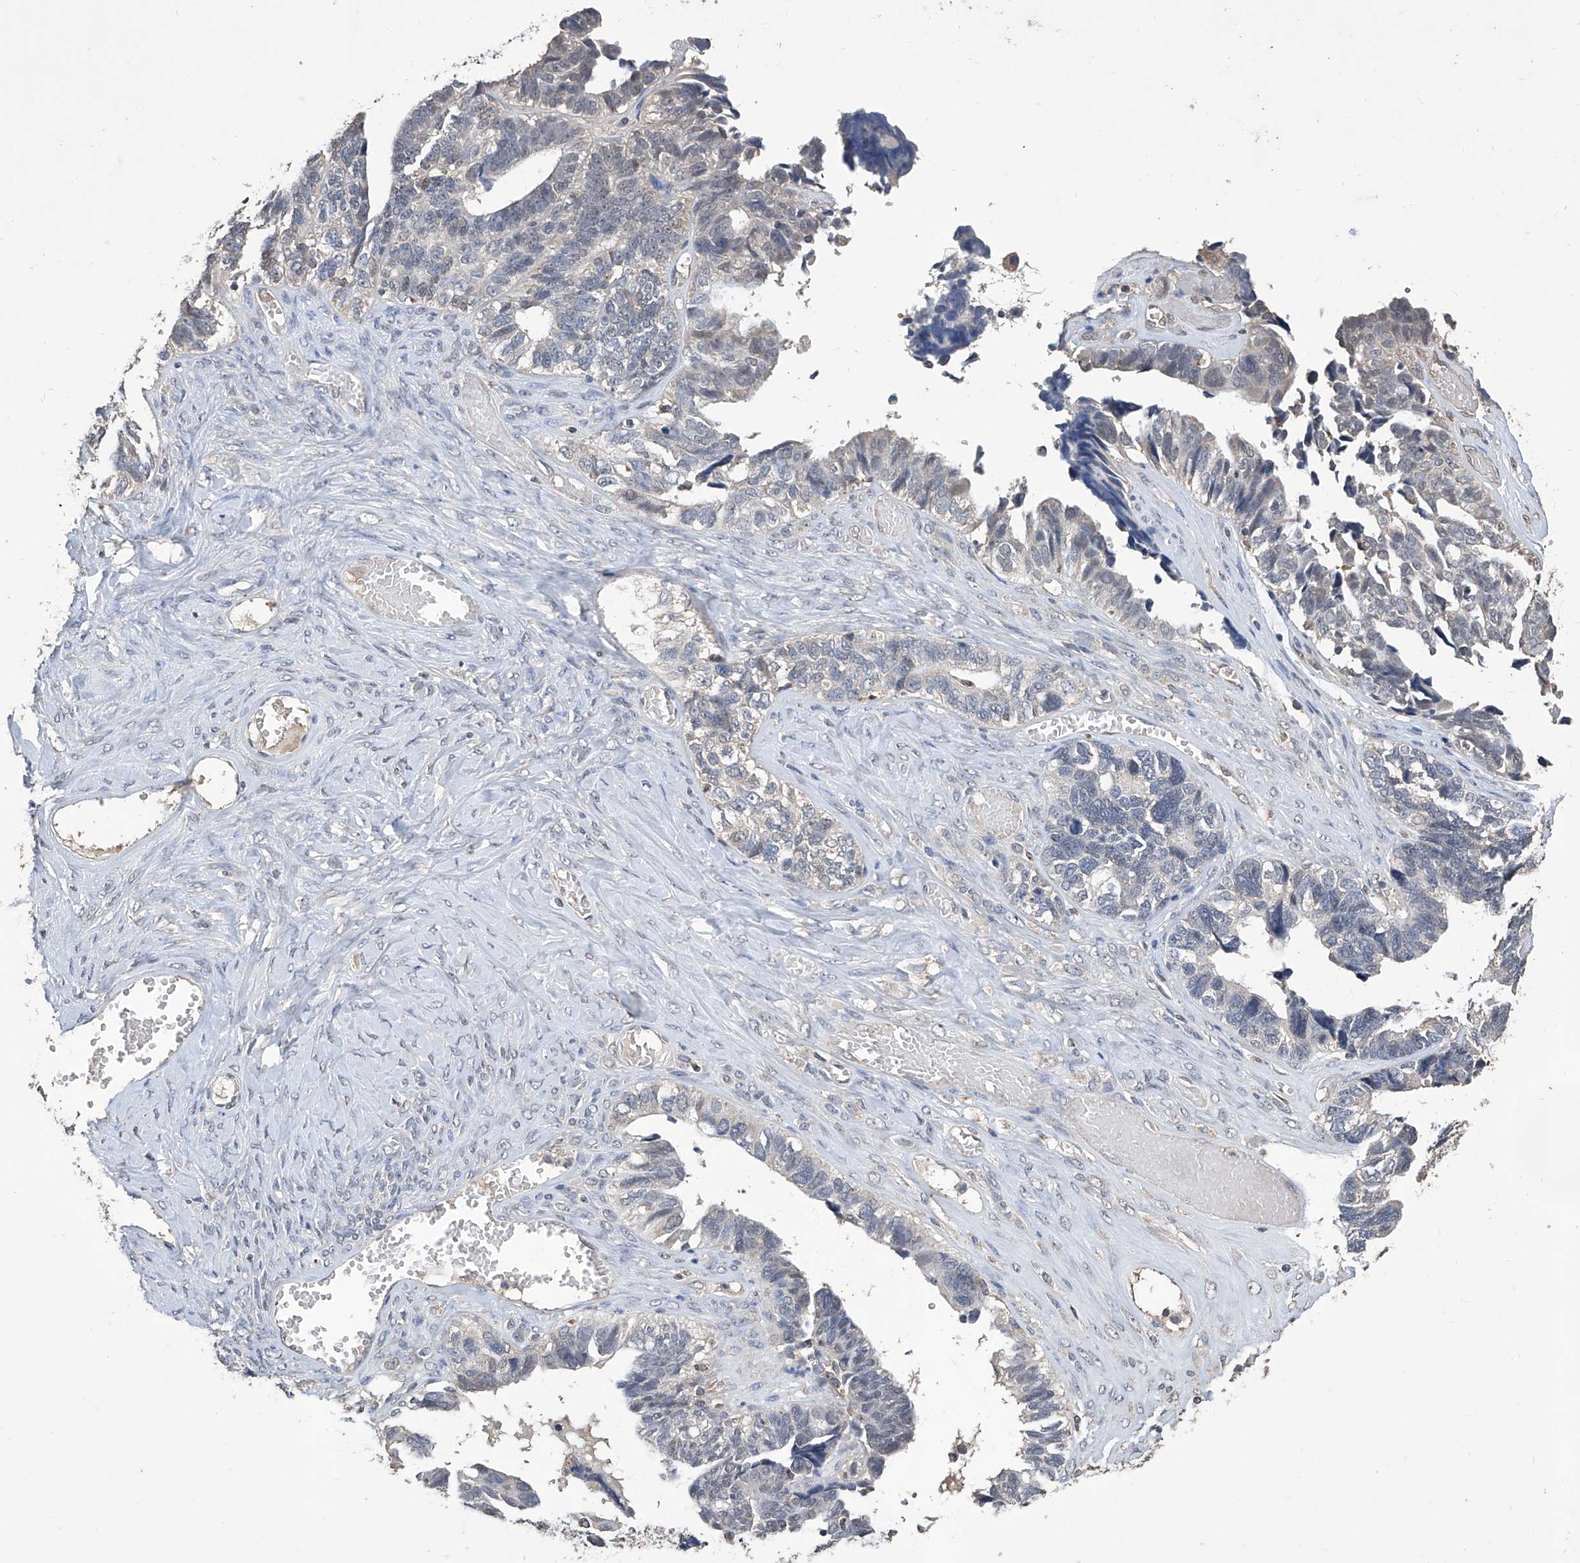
{"staining": {"intensity": "negative", "quantity": "none", "location": "none"}, "tissue": "ovarian cancer", "cell_type": "Tumor cells", "image_type": "cancer", "snomed": [{"axis": "morphology", "description": "Cystadenocarcinoma, serous, NOS"}, {"axis": "topography", "description": "Ovary"}], "caption": "Immunohistochemistry (IHC) of ovarian cancer exhibits no positivity in tumor cells. The staining is performed using DAB (3,3'-diaminobenzidine) brown chromogen with nuclei counter-stained in using hematoxylin.", "gene": "GPT", "patient": {"sex": "female", "age": 79}}